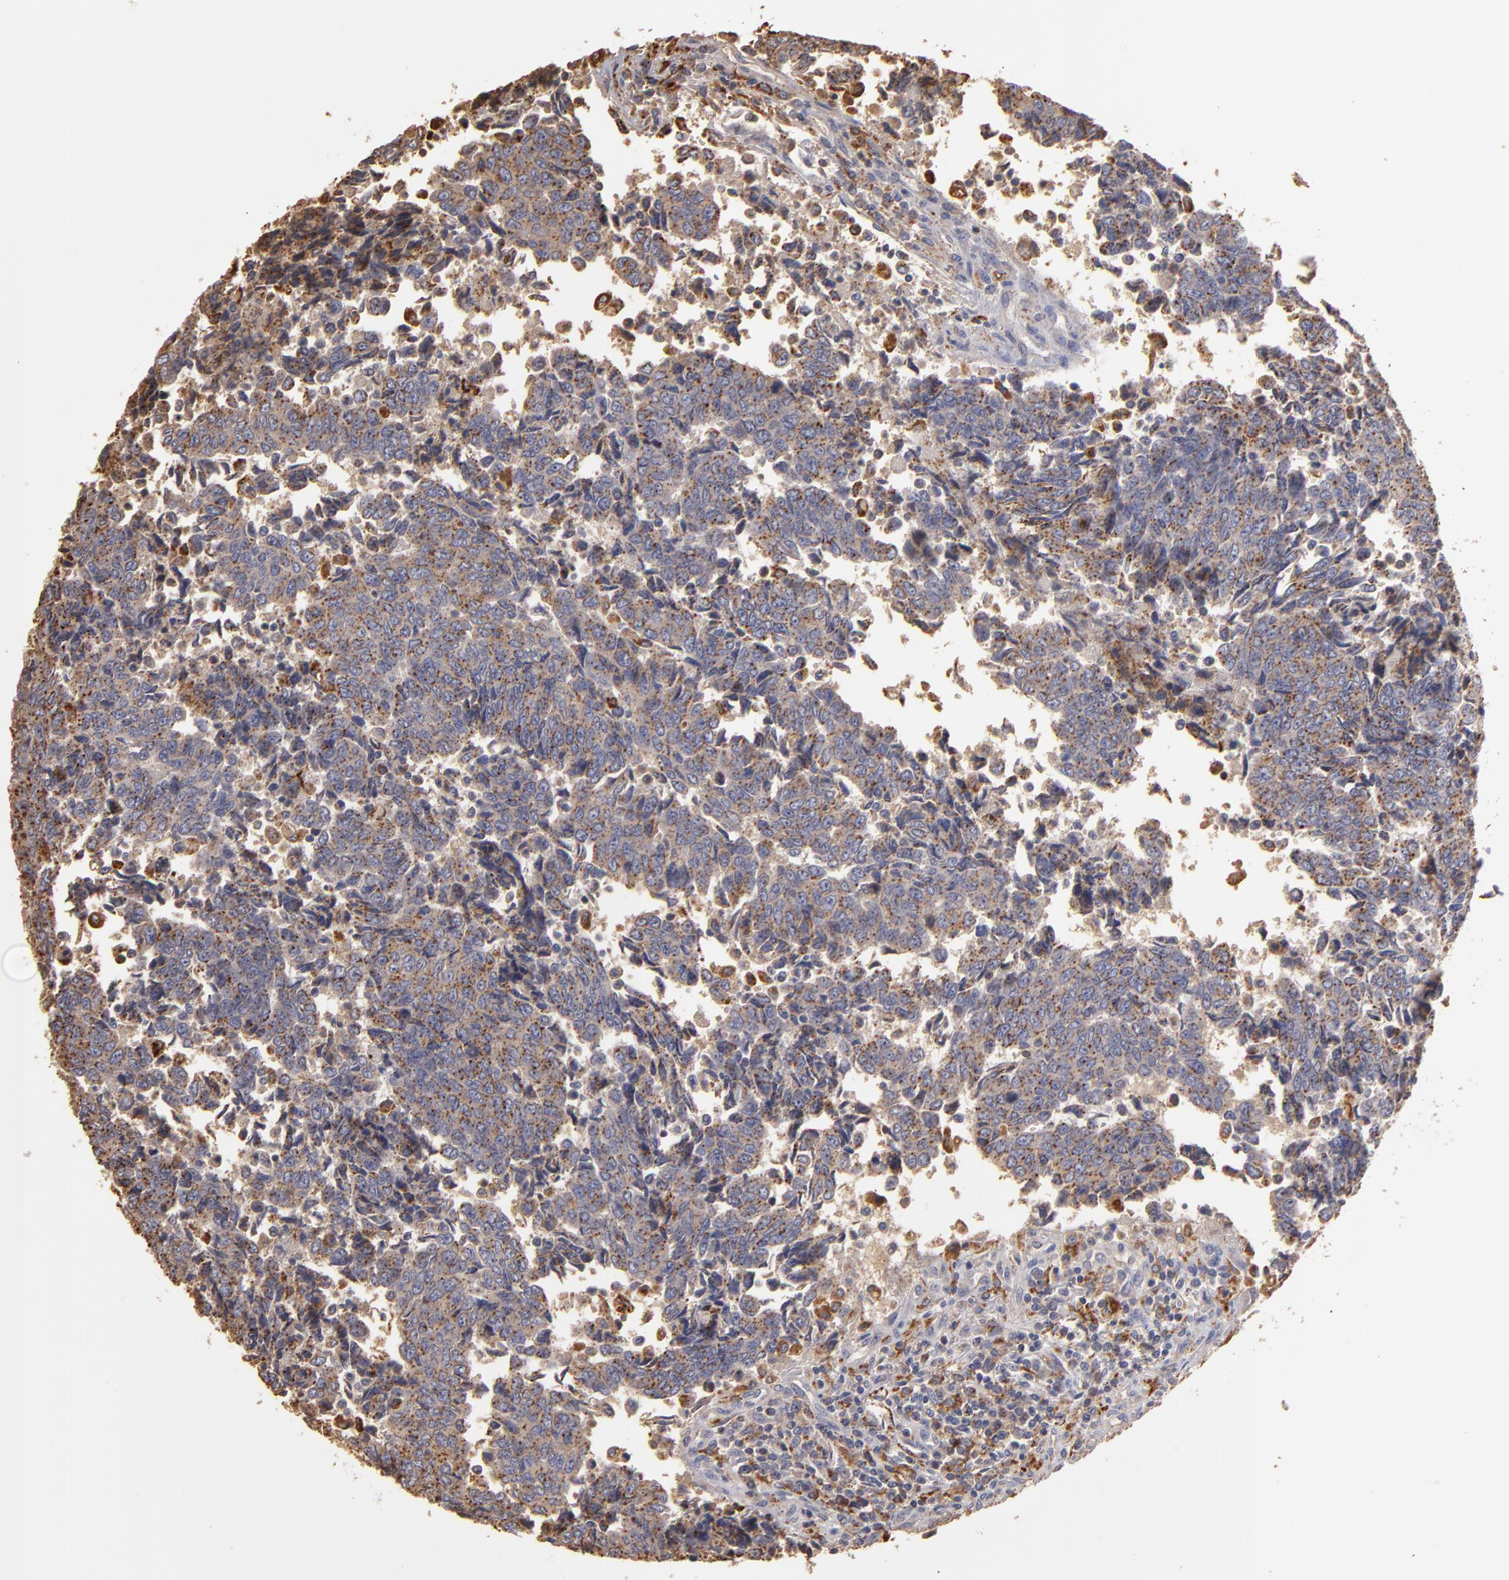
{"staining": {"intensity": "moderate", "quantity": ">75%", "location": "cytoplasmic/membranous"}, "tissue": "urothelial cancer", "cell_type": "Tumor cells", "image_type": "cancer", "snomed": [{"axis": "morphology", "description": "Urothelial carcinoma, High grade"}, {"axis": "topography", "description": "Urinary bladder"}], "caption": "A brown stain highlights moderate cytoplasmic/membranous expression of a protein in human high-grade urothelial carcinoma tumor cells.", "gene": "TRAF1", "patient": {"sex": "male", "age": 86}}